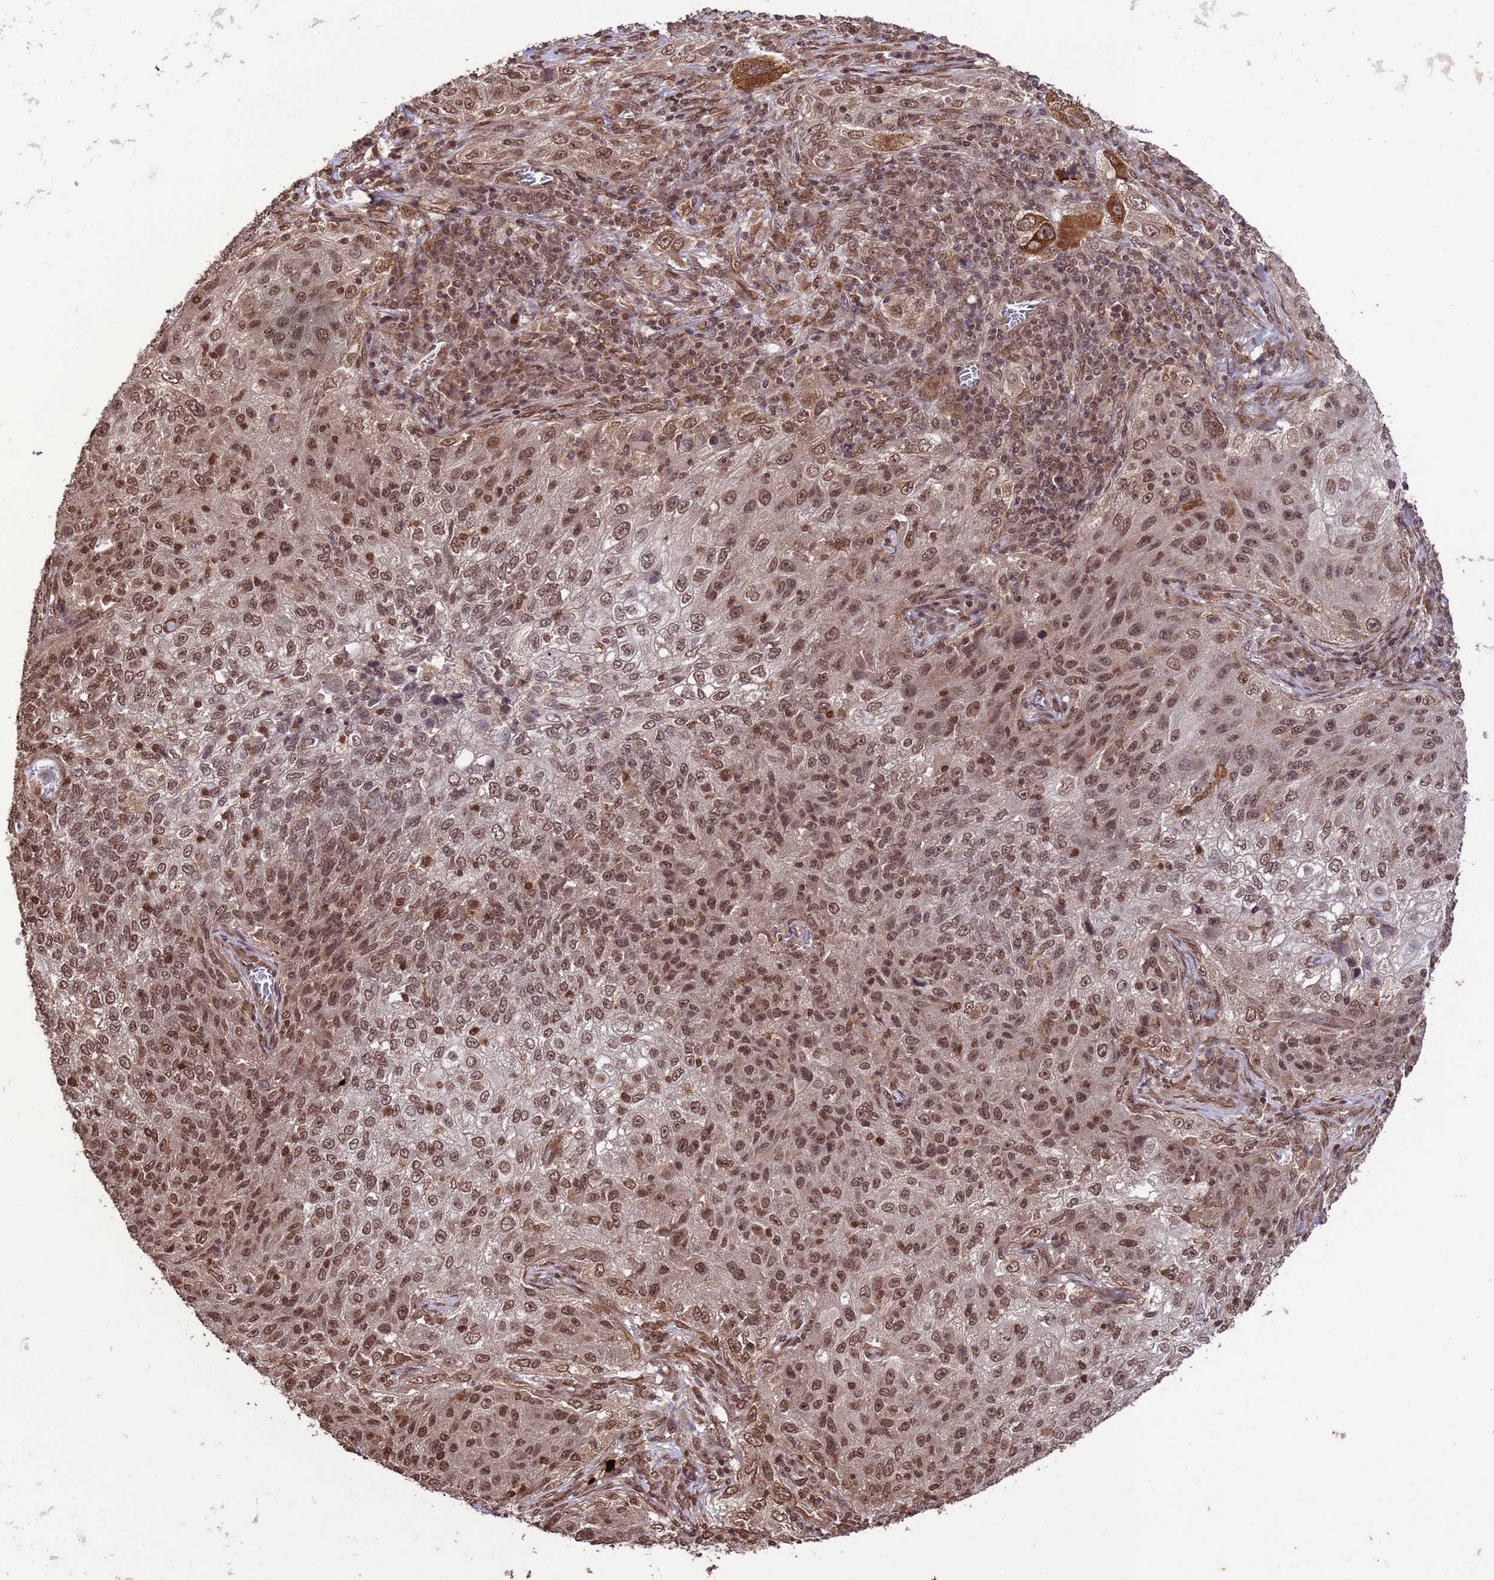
{"staining": {"intensity": "moderate", "quantity": ">75%", "location": "nuclear"}, "tissue": "lung cancer", "cell_type": "Tumor cells", "image_type": "cancer", "snomed": [{"axis": "morphology", "description": "Squamous cell carcinoma, NOS"}, {"axis": "topography", "description": "Lung"}], "caption": "Immunohistochemistry (IHC) of squamous cell carcinoma (lung) displays medium levels of moderate nuclear expression in approximately >75% of tumor cells.", "gene": "VSTM4", "patient": {"sex": "female", "age": 69}}